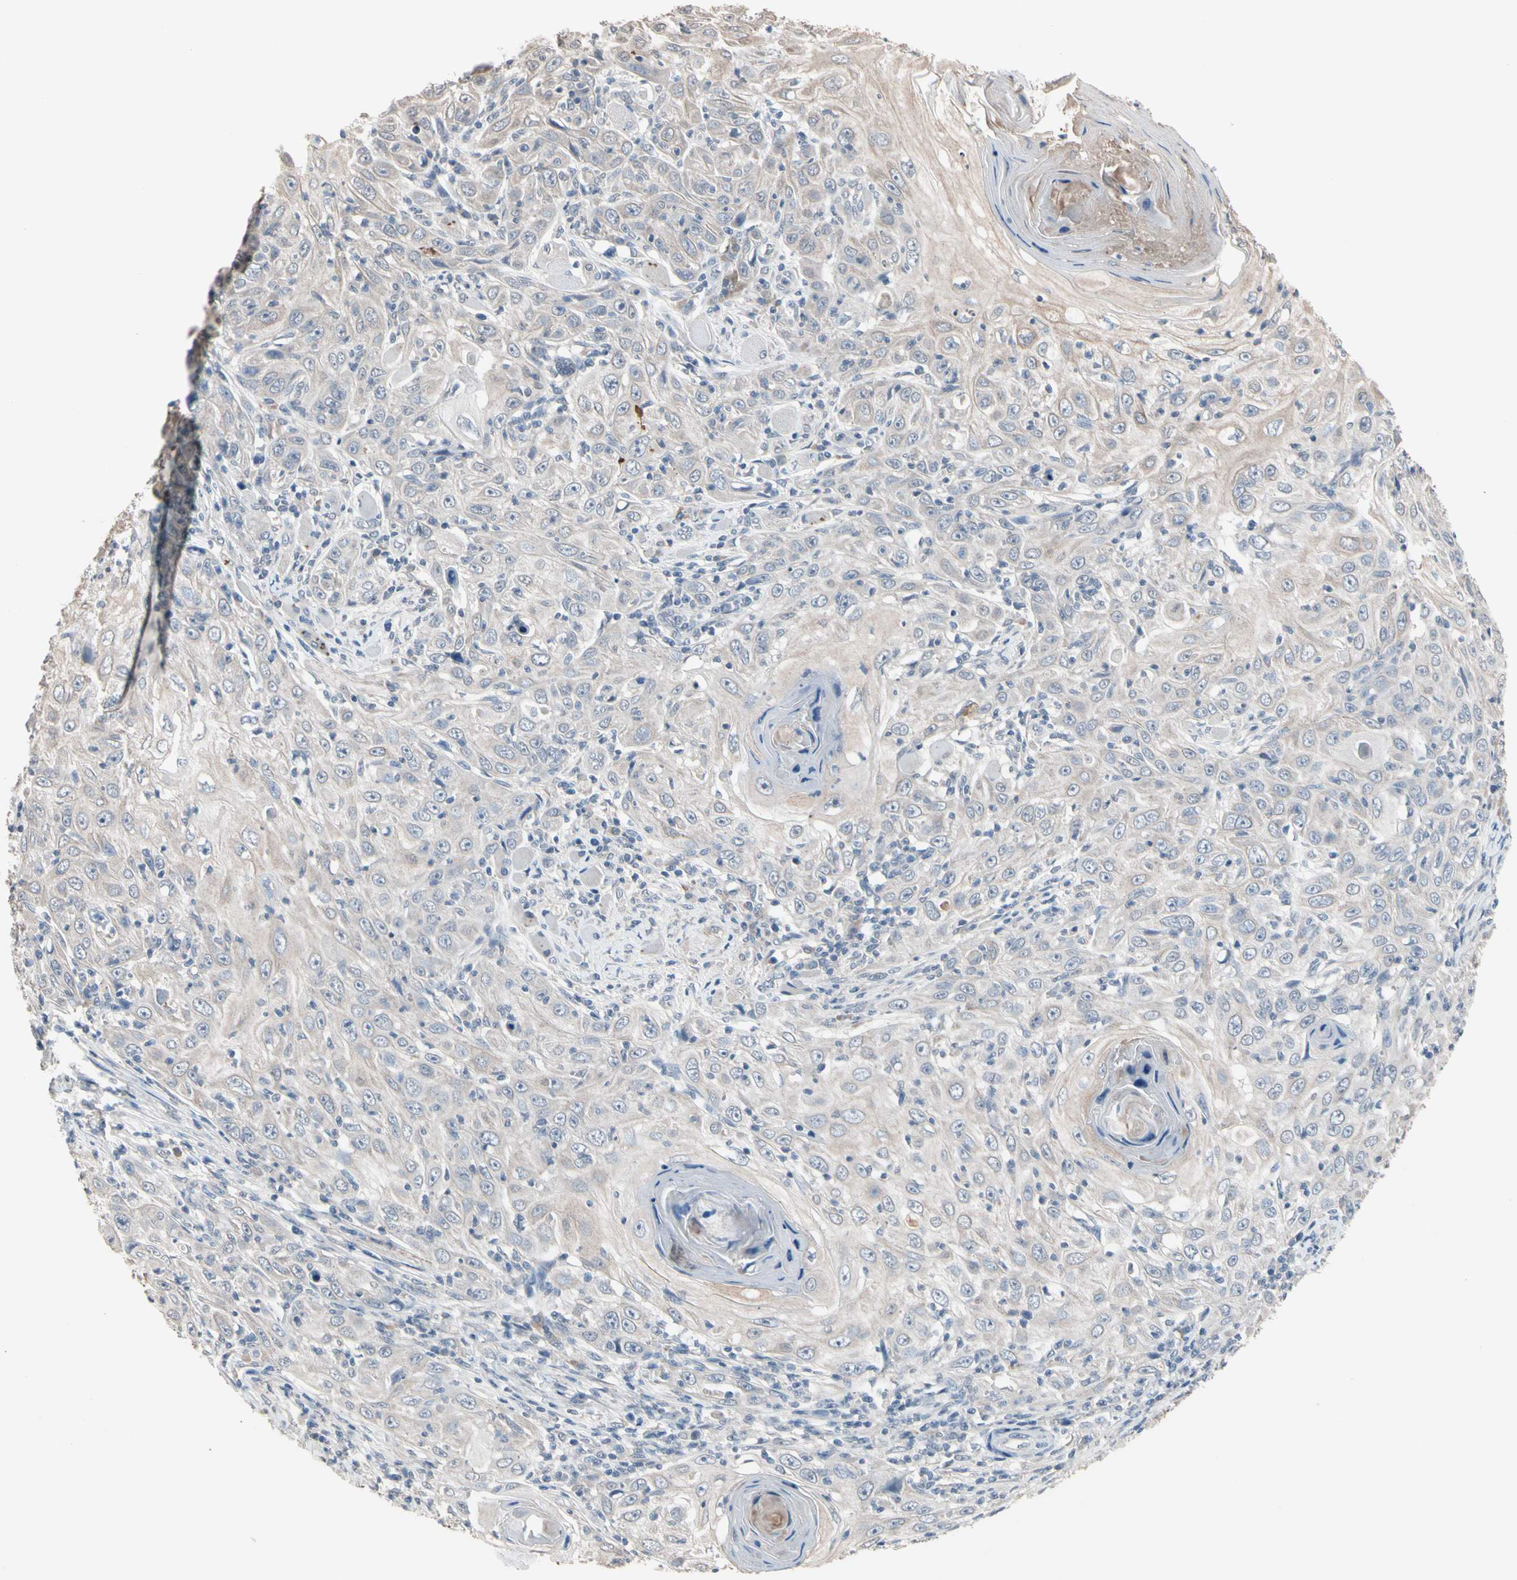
{"staining": {"intensity": "weak", "quantity": "25%-75%", "location": "cytoplasmic/membranous"}, "tissue": "skin cancer", "cell_type": "Tumor cells", "image_type": "cancer", "snomed": [{"axis": "morphology", "description": "Squamous cell carcinoma, NOS"}, {"axis": "topography", "description": "Skin"}], "caption": "Protein expression analysis of squamous cell carcinoma (skin) demonstrates weak cytoplasmic/membranous staining in about 25%-75% of tumor cells. Nuclei are stained in blue.", "gene": "SV2A", "patient": {"sex": "female", "age": 88}}